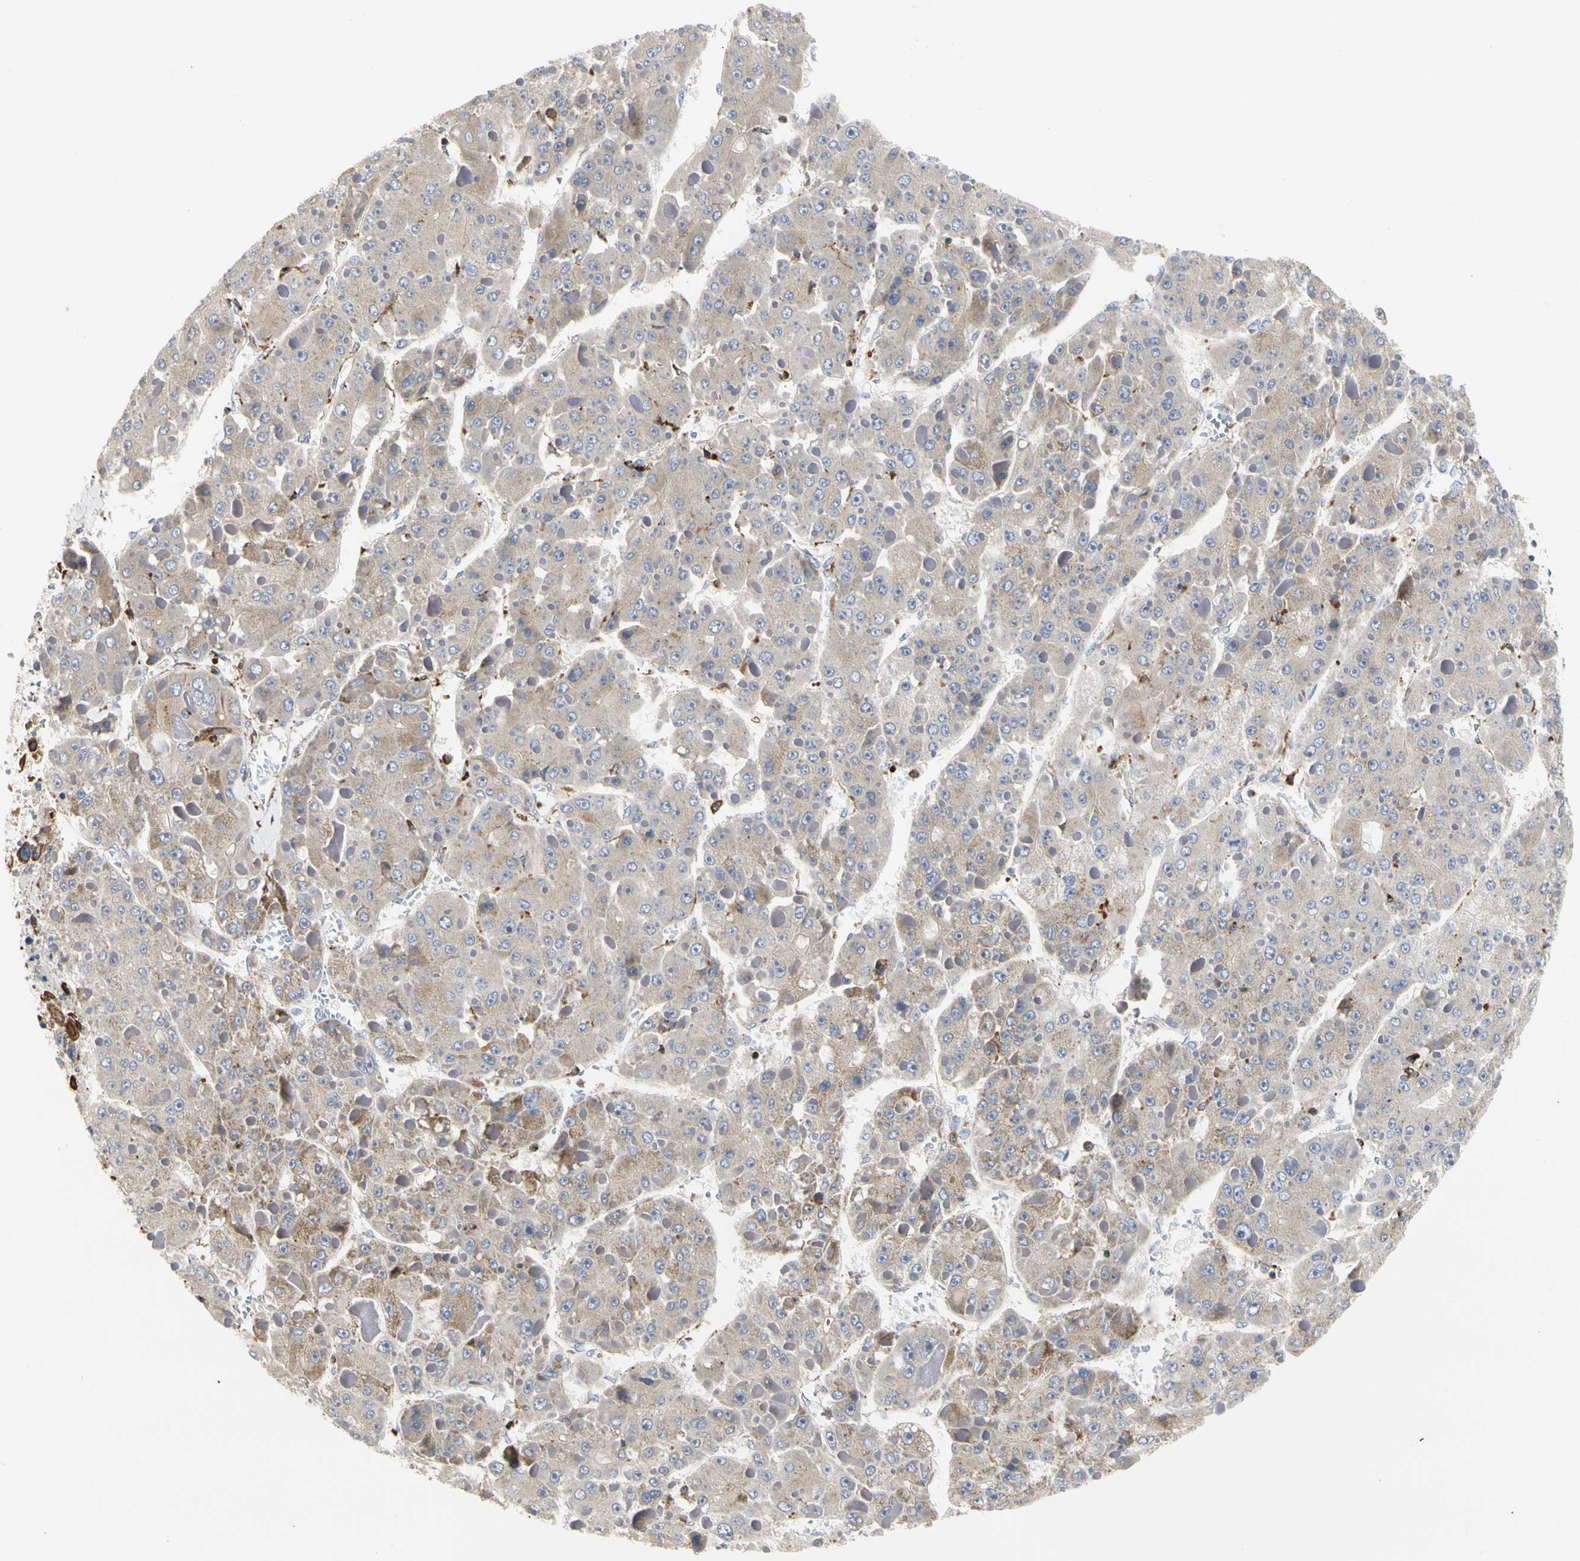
{"staining": {"intensity": "weak", "quantity": "<25%", "location": "cytoplasmic/membranous"}, "tissue": "liver cancer", "cell_type": "Tumor cells", "image_type": "cancer", "snomed": [{"axis": "morphology", "description": "Carcinoma, Hepatocellular, NOS"}, {"axis": "topography", "description": "Liver"}], "caption": "This is a photomicrograph of IHC staining of liver cancer, which shows no staining in tumor cells.", "gene": "NAPG", "patient": {"sex": "female", "age": 73}}